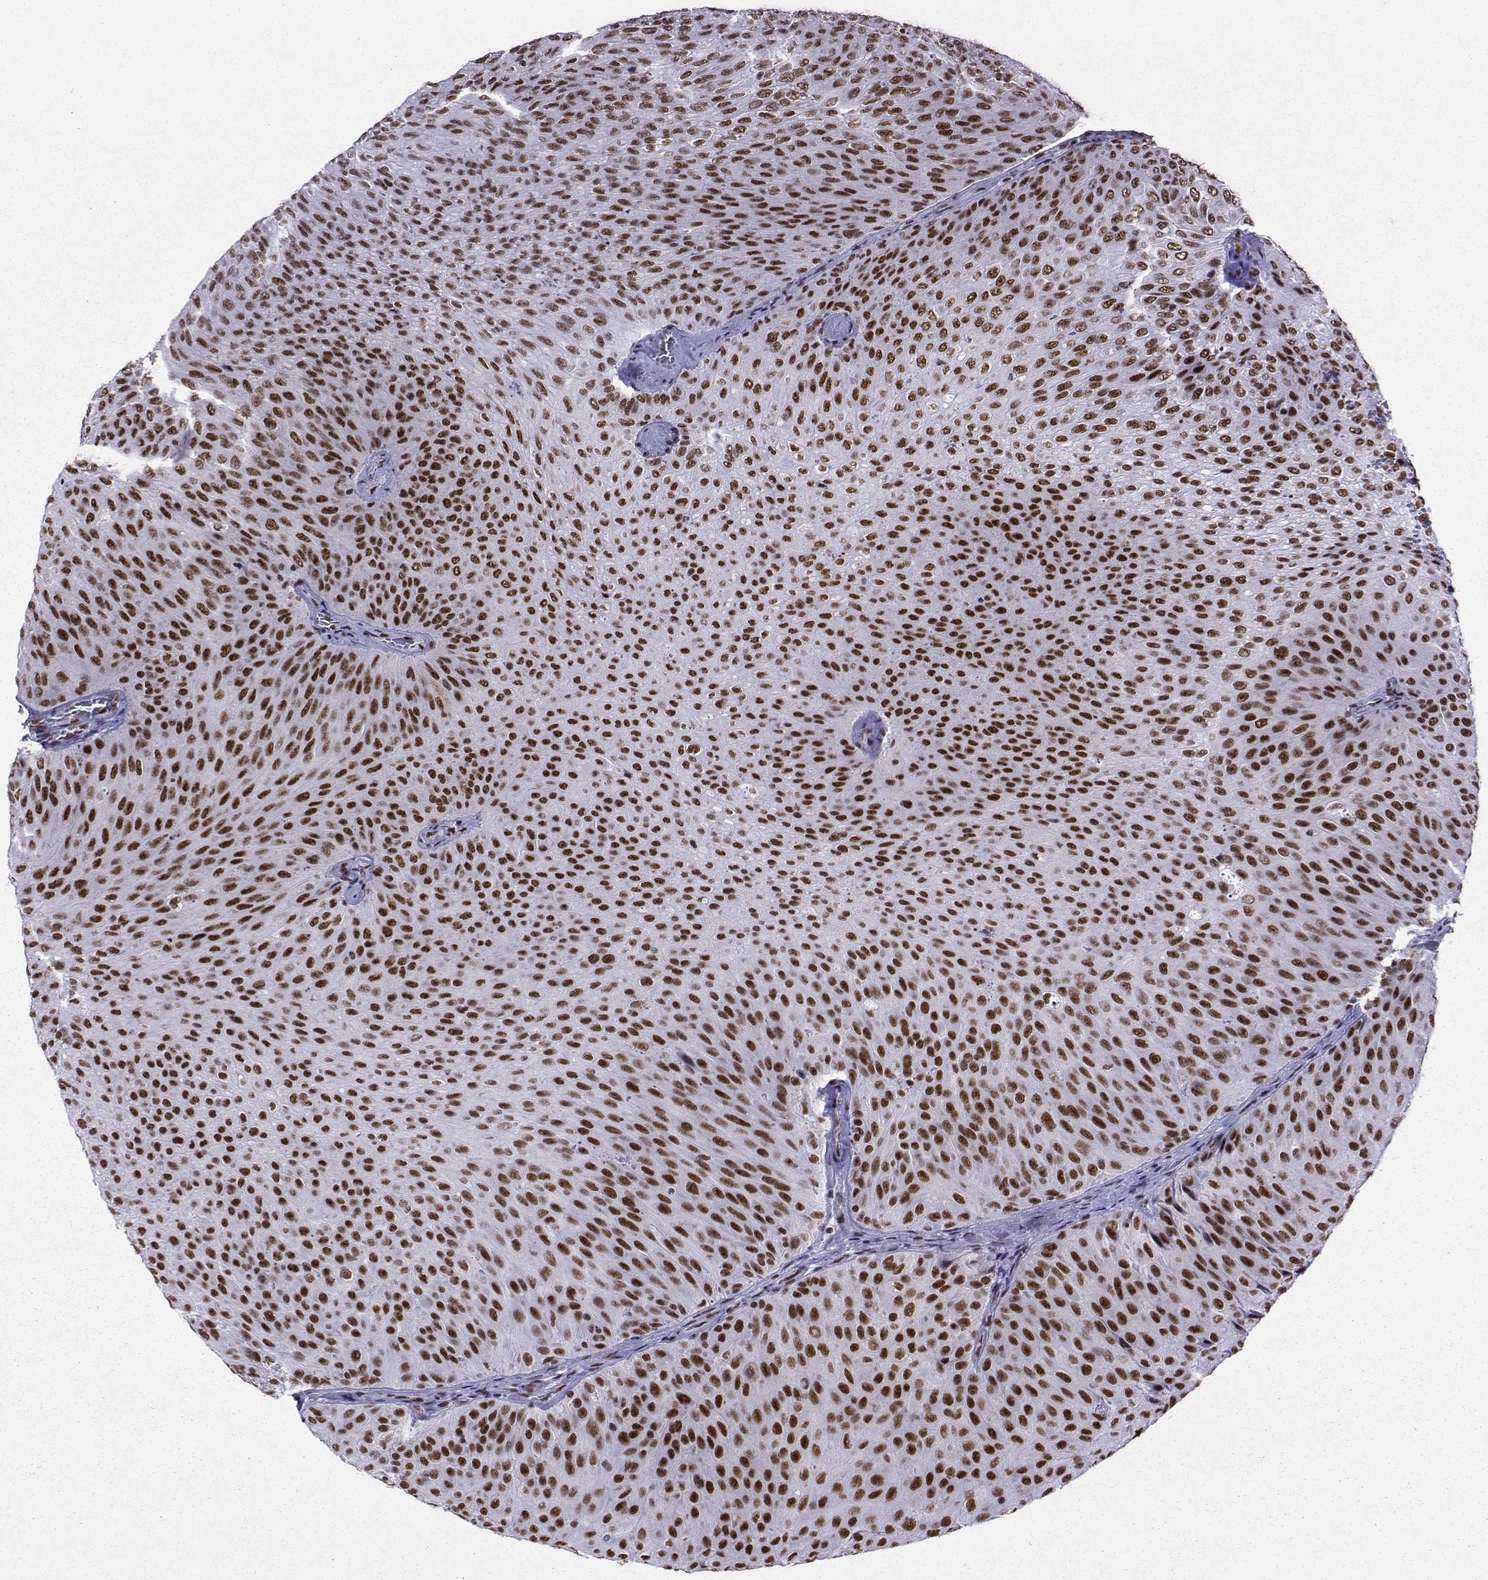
{"staining": {"intensity": "moderate", "quantity": ">75%", "location": "nuclear"}, "tissue": "urothelial cancer", "cell_type": "Tumor cells", "image_type": "cancer", "snomed": [{"axis": "morphology", "description": "Urothelial carcinoma, Low grade"}, {"axis": "topography", "description": "Urinary bladder"}], "caption": "Urothelial cancer stained for a protein (brown) reveals moderate nuclear positive expression in approximately >75% of tumor cells.", "gene": "SNRPB2", "patient": {"sex": "male", "age": 78}}